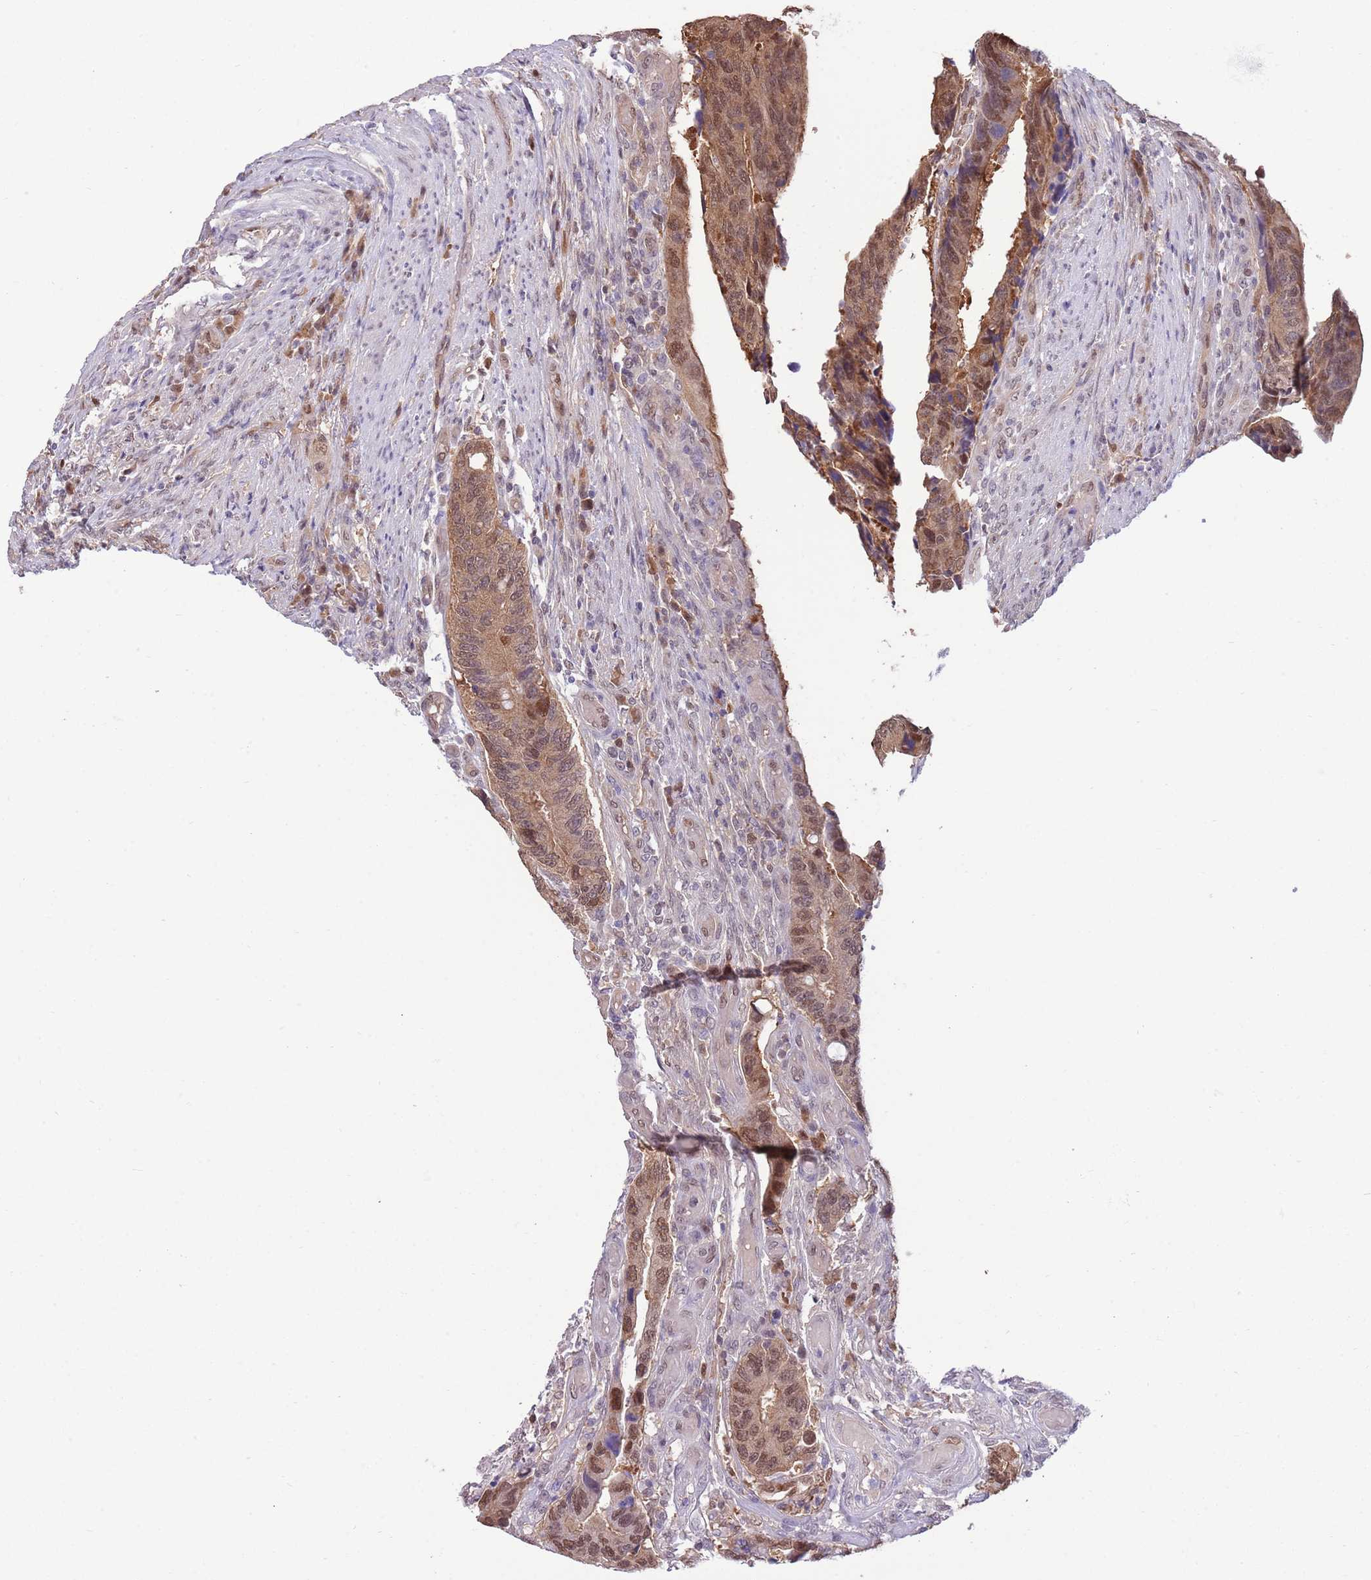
{"staining": {"intensity": "moderate", "quantity": "25%-75%", "location": "cytoplasmic/membranous,nuclear"}, "tissue": "colorectal cancer", "cell_type": "Tumor cells", "image_type": "cancer", "snomed": [{"axis": "morphology", "description": "Adenocarcinoma, NOS"}, {"axis": "topography", "description": "Colon"}], "caption": "Adenocarcinoma (colorectal) stained for a protein (brown) displays moderate cytoplasmic/membranous and nuclear positive expression in about 25%-75% of tumor cells.", "gene": "NSFL1C", "patient": {"sex": "male", "age": 87}}